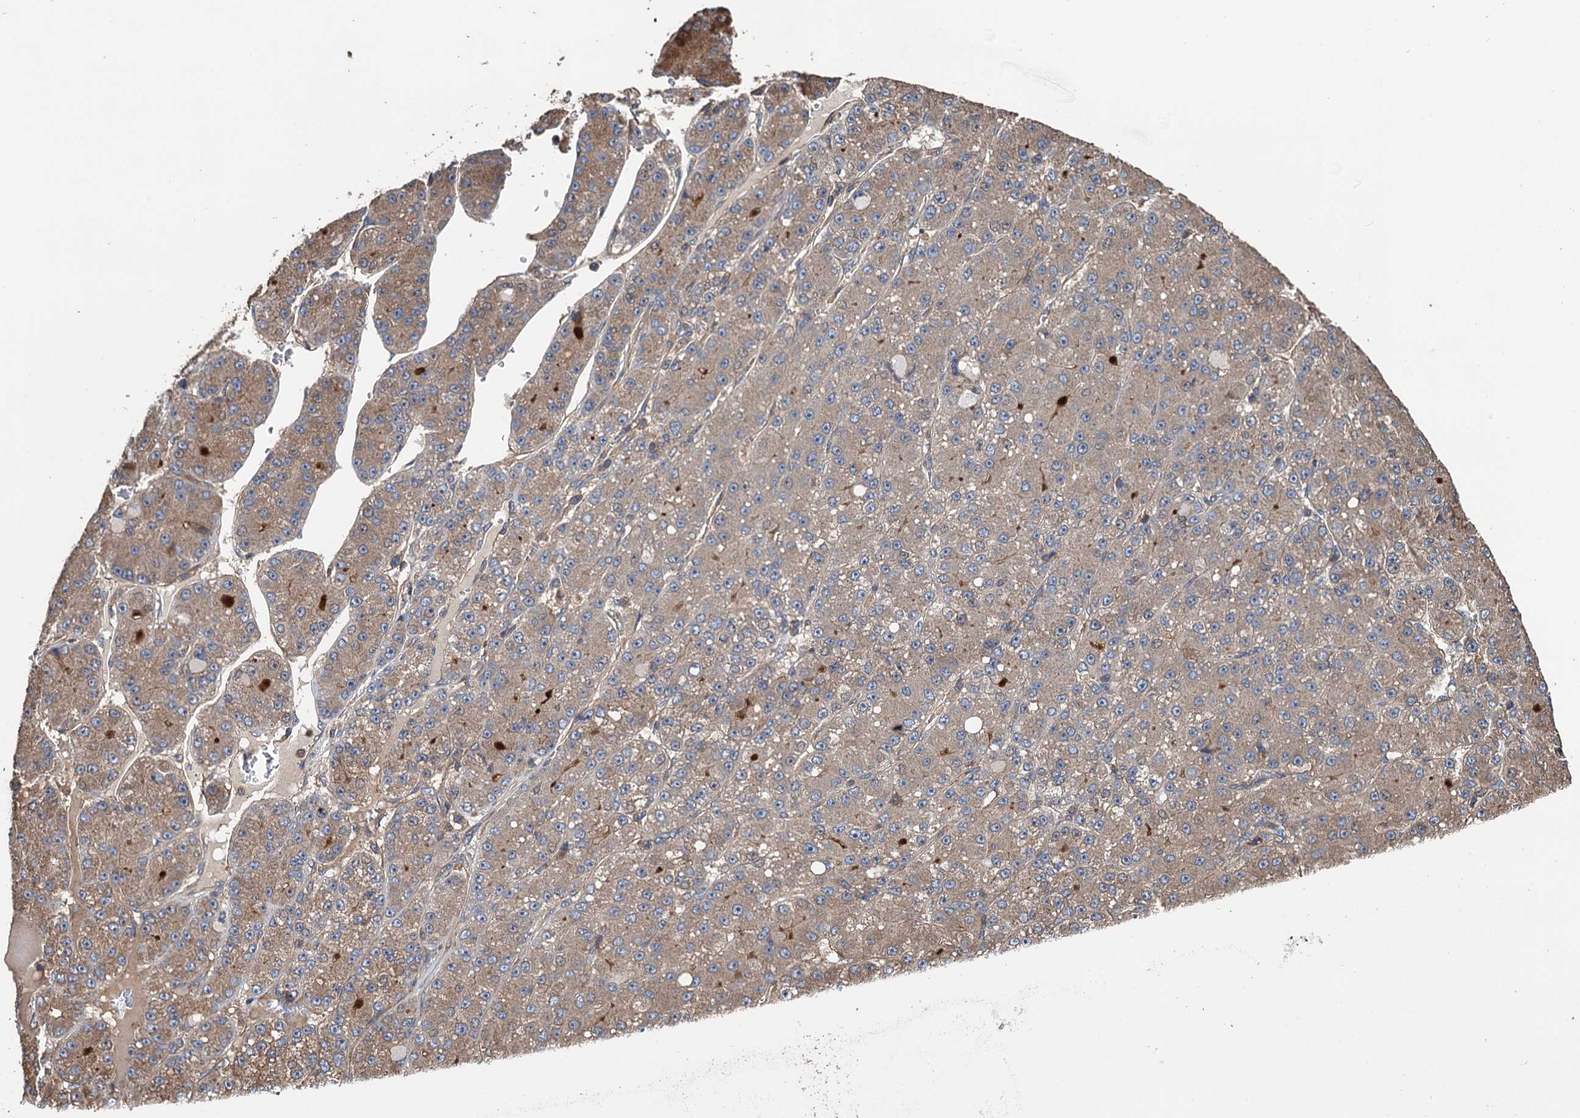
{"staining": {"intensity": "weak", "quantity": "25%-75%", "location": "cytoplasmic/membranous"}, "tissue": "liver cancer", "cell_type": "Tumor cells", "image_type": "cancer", "snomed": [{"axis": "morphology", "description": "Carcinoma, Hepatocellular, NOS"}, {"axis": "topography", "description": "Liver"}], "caption": "Liver hepatocellular carcinoma tissue shows weak cytoplasmic/membranous positivity in approximately 25%-75% of tumor cells, visualized by immunohistochemistry.", "gene": "PPP4R1", "patient": {"sex": "male", "age": 67}}